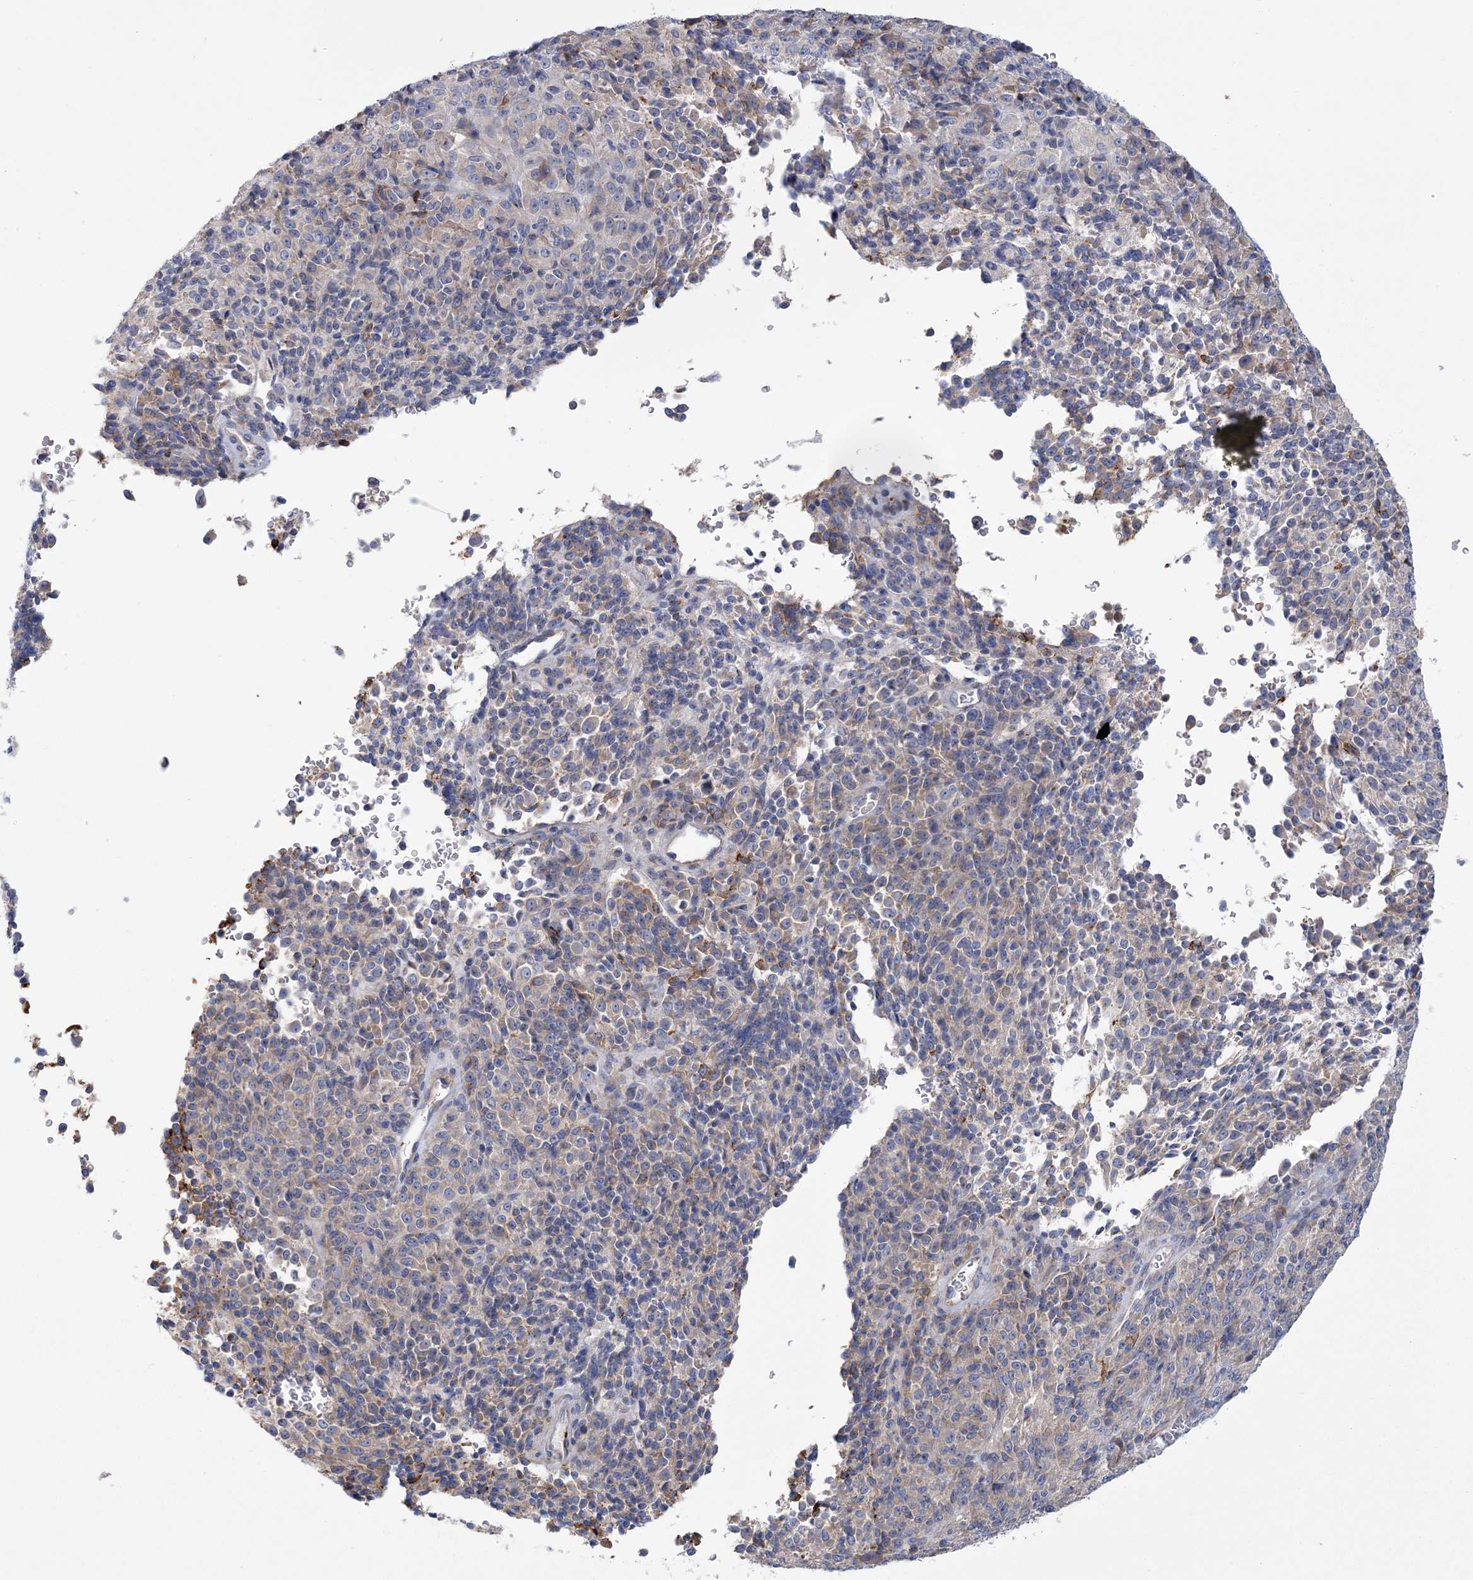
{"staining": {"intensity": "weak", "quantity": "<25%", "location": "cytoplasmic/membranous"}, "tissue": "melanoma", "cell_type": "Tumor cells", "image_type": "cancer", "snomed": [{"axis": "morphology", "description": "Malignant melanoma, Metastatic site"}, {"axis": "topography", "description": "Brain"}], "caption": "Immunohistochemical staining of melanoma reveals no significant expression in tumor cells.", "gene": "ARSJ", "patient": {"sex": "female", "age": 56}}